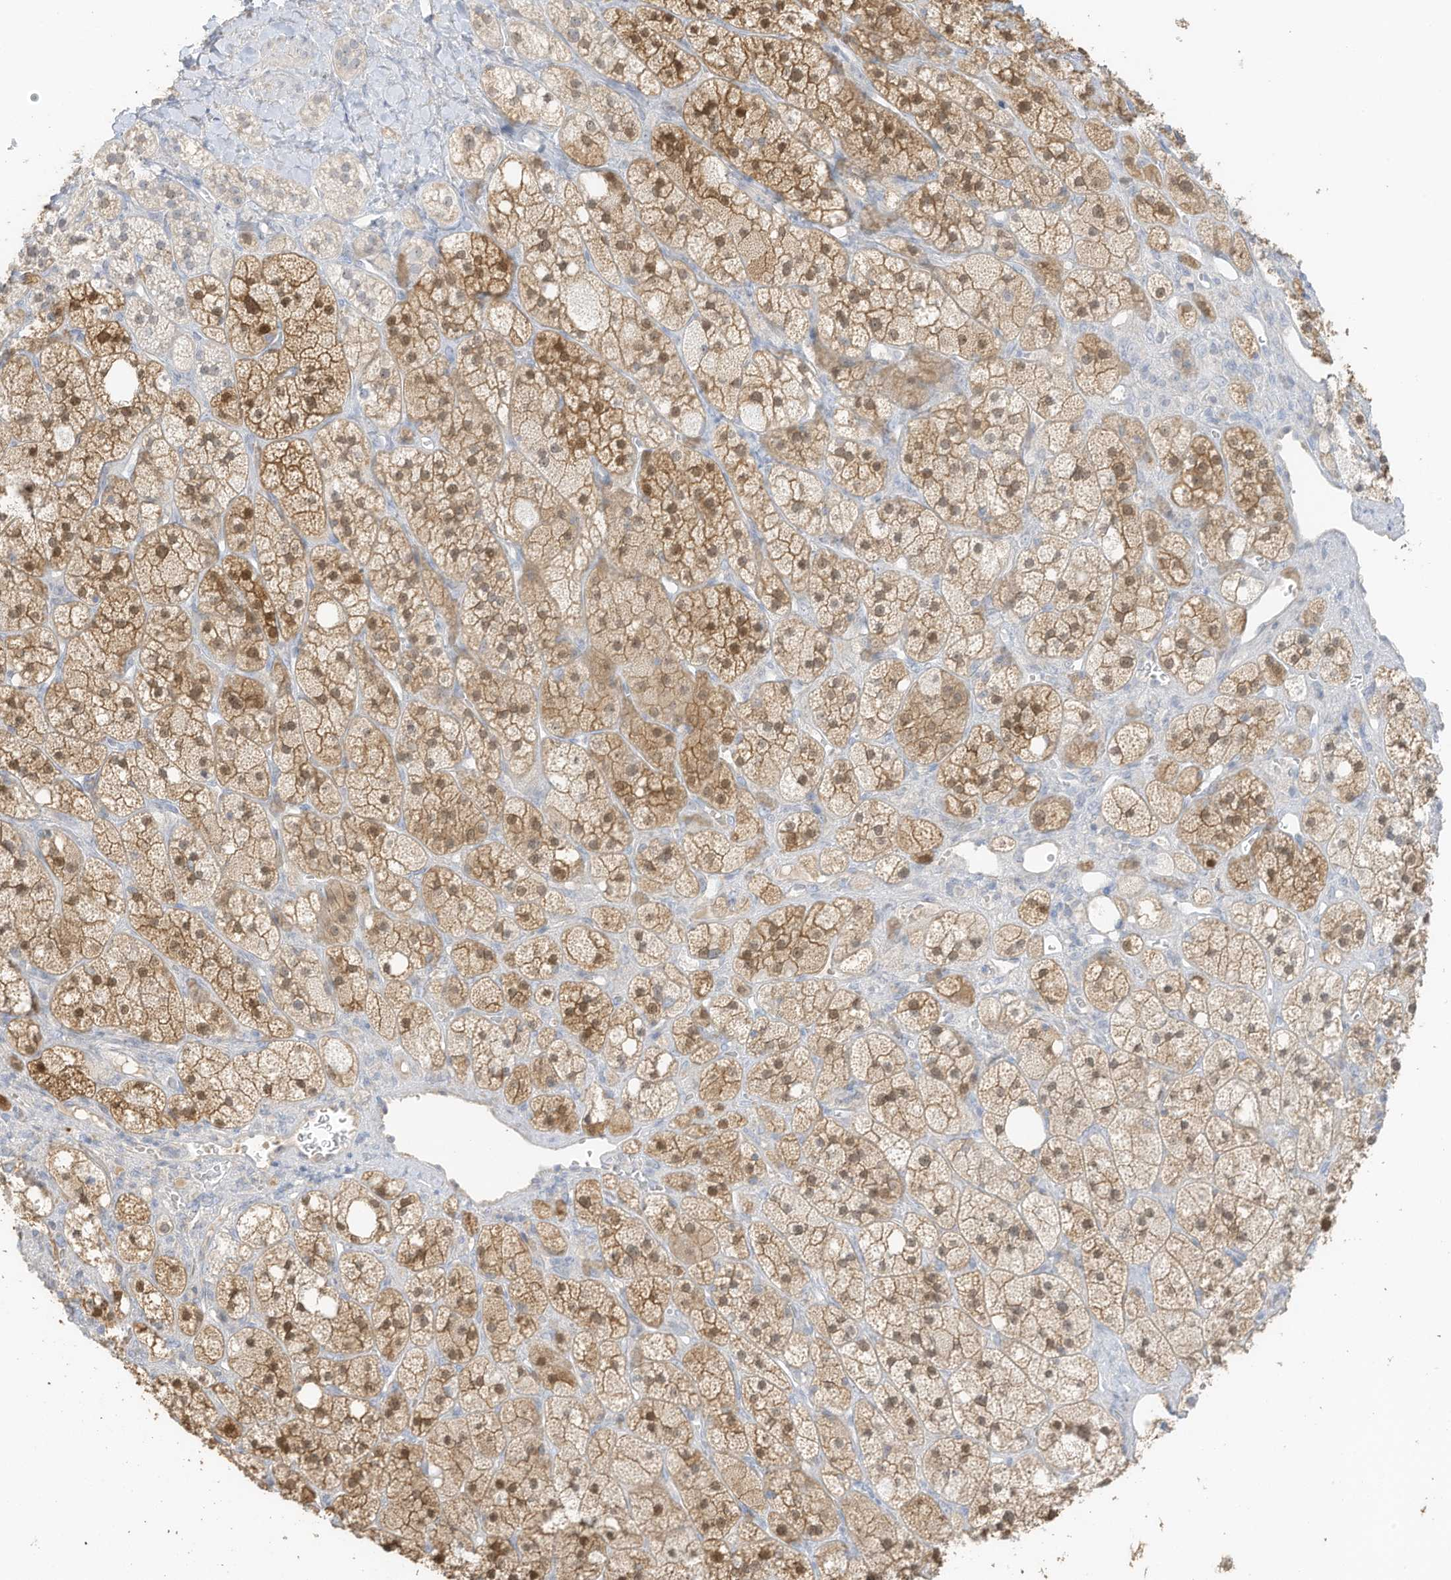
{"staining": {"intensity": "moderate", "quantity": ">75%", "location": "cytoplasmic/membranous,nuclear"}, "tissue": "adrenal gland", "cell_type": "Glandular cells", "image_type": "normal", "snomed": [{"axis": "morphology", "description": "Normal tissue, NOS"}, {"axis": "topography", "description": "Adrenal gland"}], "caption": "Adrenal gland stained with DAB IHC demonstrates medium levels of moderate cytoplasmic/membranous,nuclear expression in approximately >75% of glandular cells. Using DAB (brown) and hematoxylin (blue) stains, captured at high magnification using brightfield microscopy.", "gene": "ZBTB41", "patient": {"sex": "male", "age": 61}}